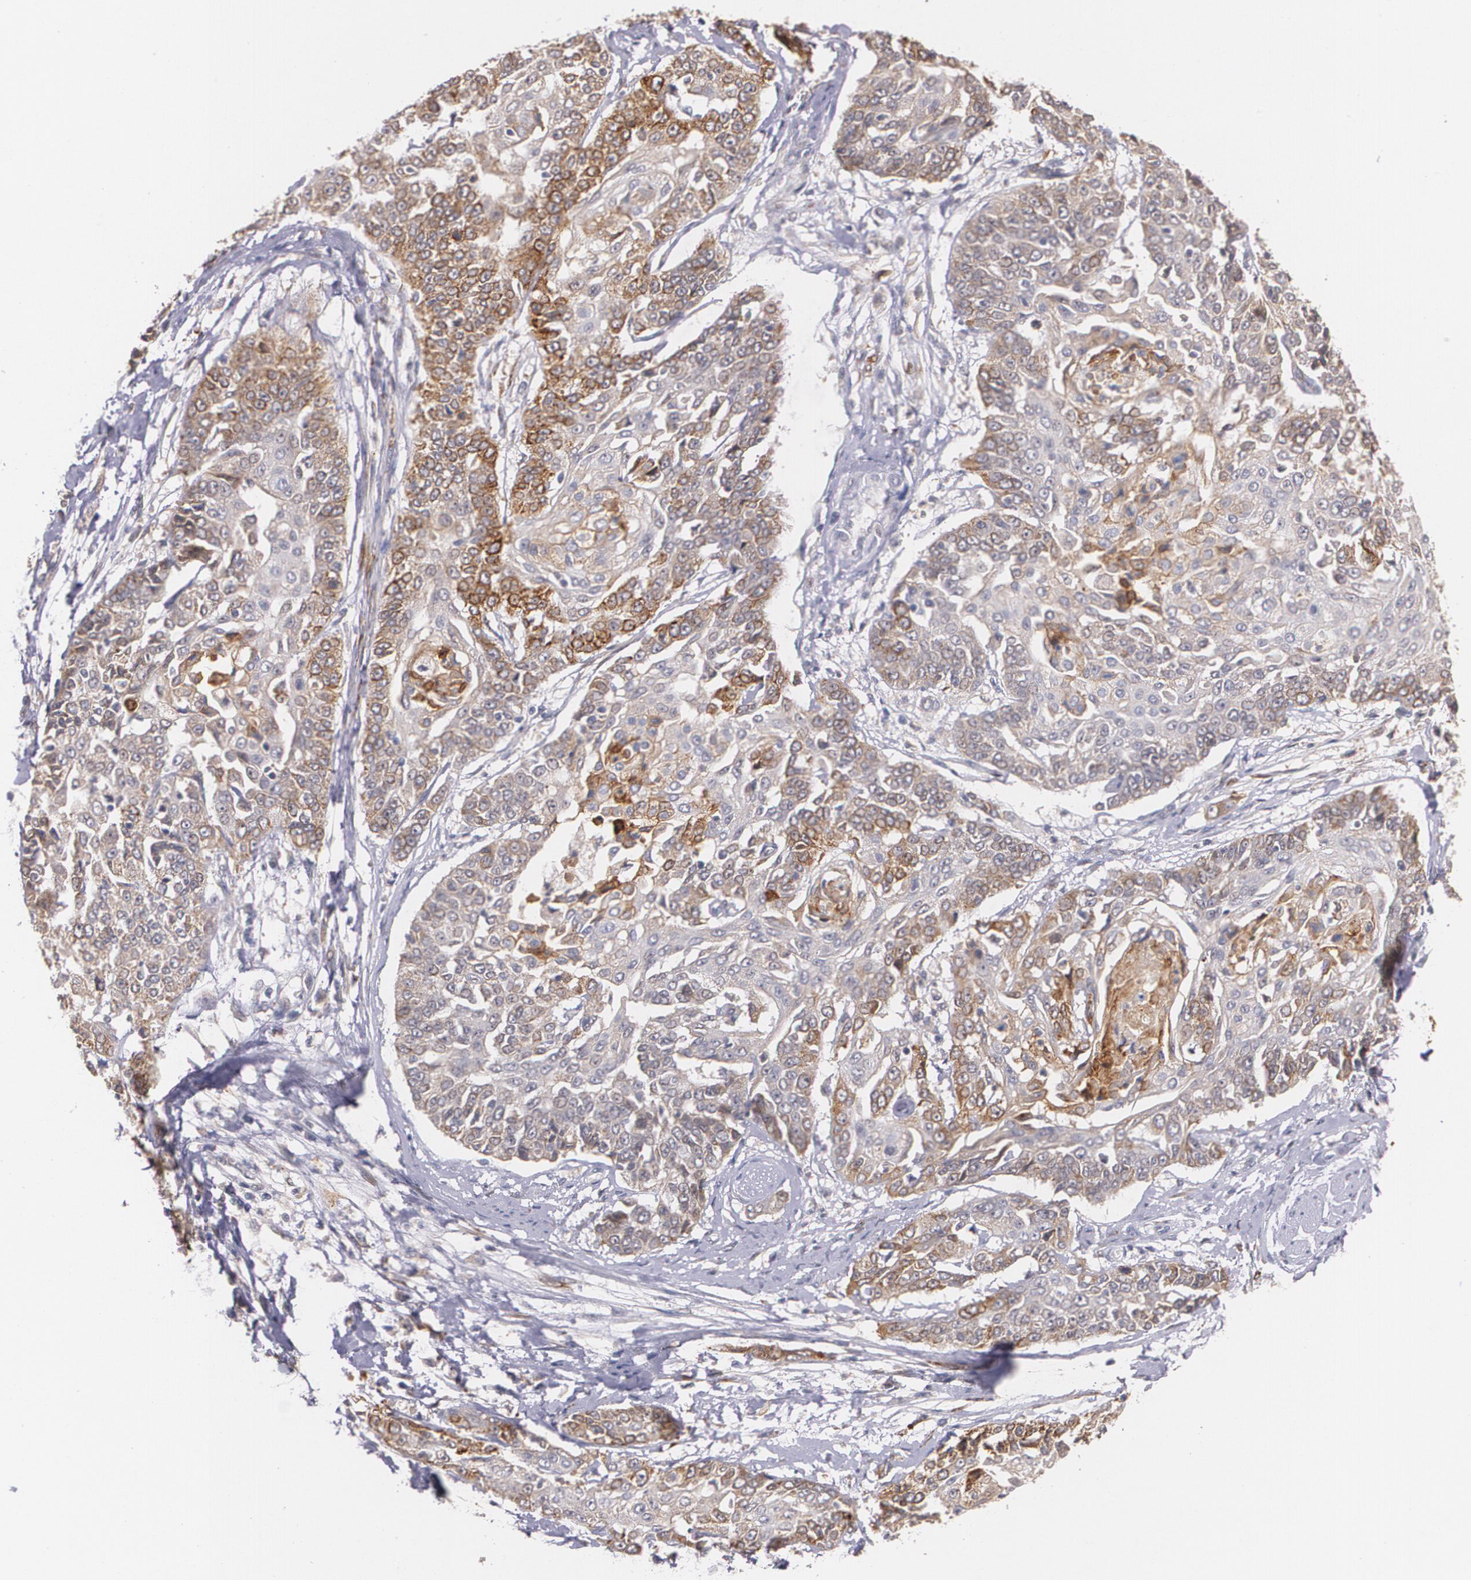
{"staining": {"intensity": "moderate", "quantity": "25%-75%", "location": "cytoplasmic/membranous"}, "tissue": "cervical cancer", "cell_type": "Tumor cells", "image_type": "cancer", "snomed": [{"axis": "morphology", "description": "Squamous cell carcinoma, NOS"}, {"axis": "topography", "description": "Cervix"}], "caption": "Tumor cells exhibit moderate cytoplasmic/membranous positivity in about 25%-75% of cells in cervical squamous cell carcinoma.", "gene": "IFNGR2", "patient": {"sex": "female", "age": 64}}